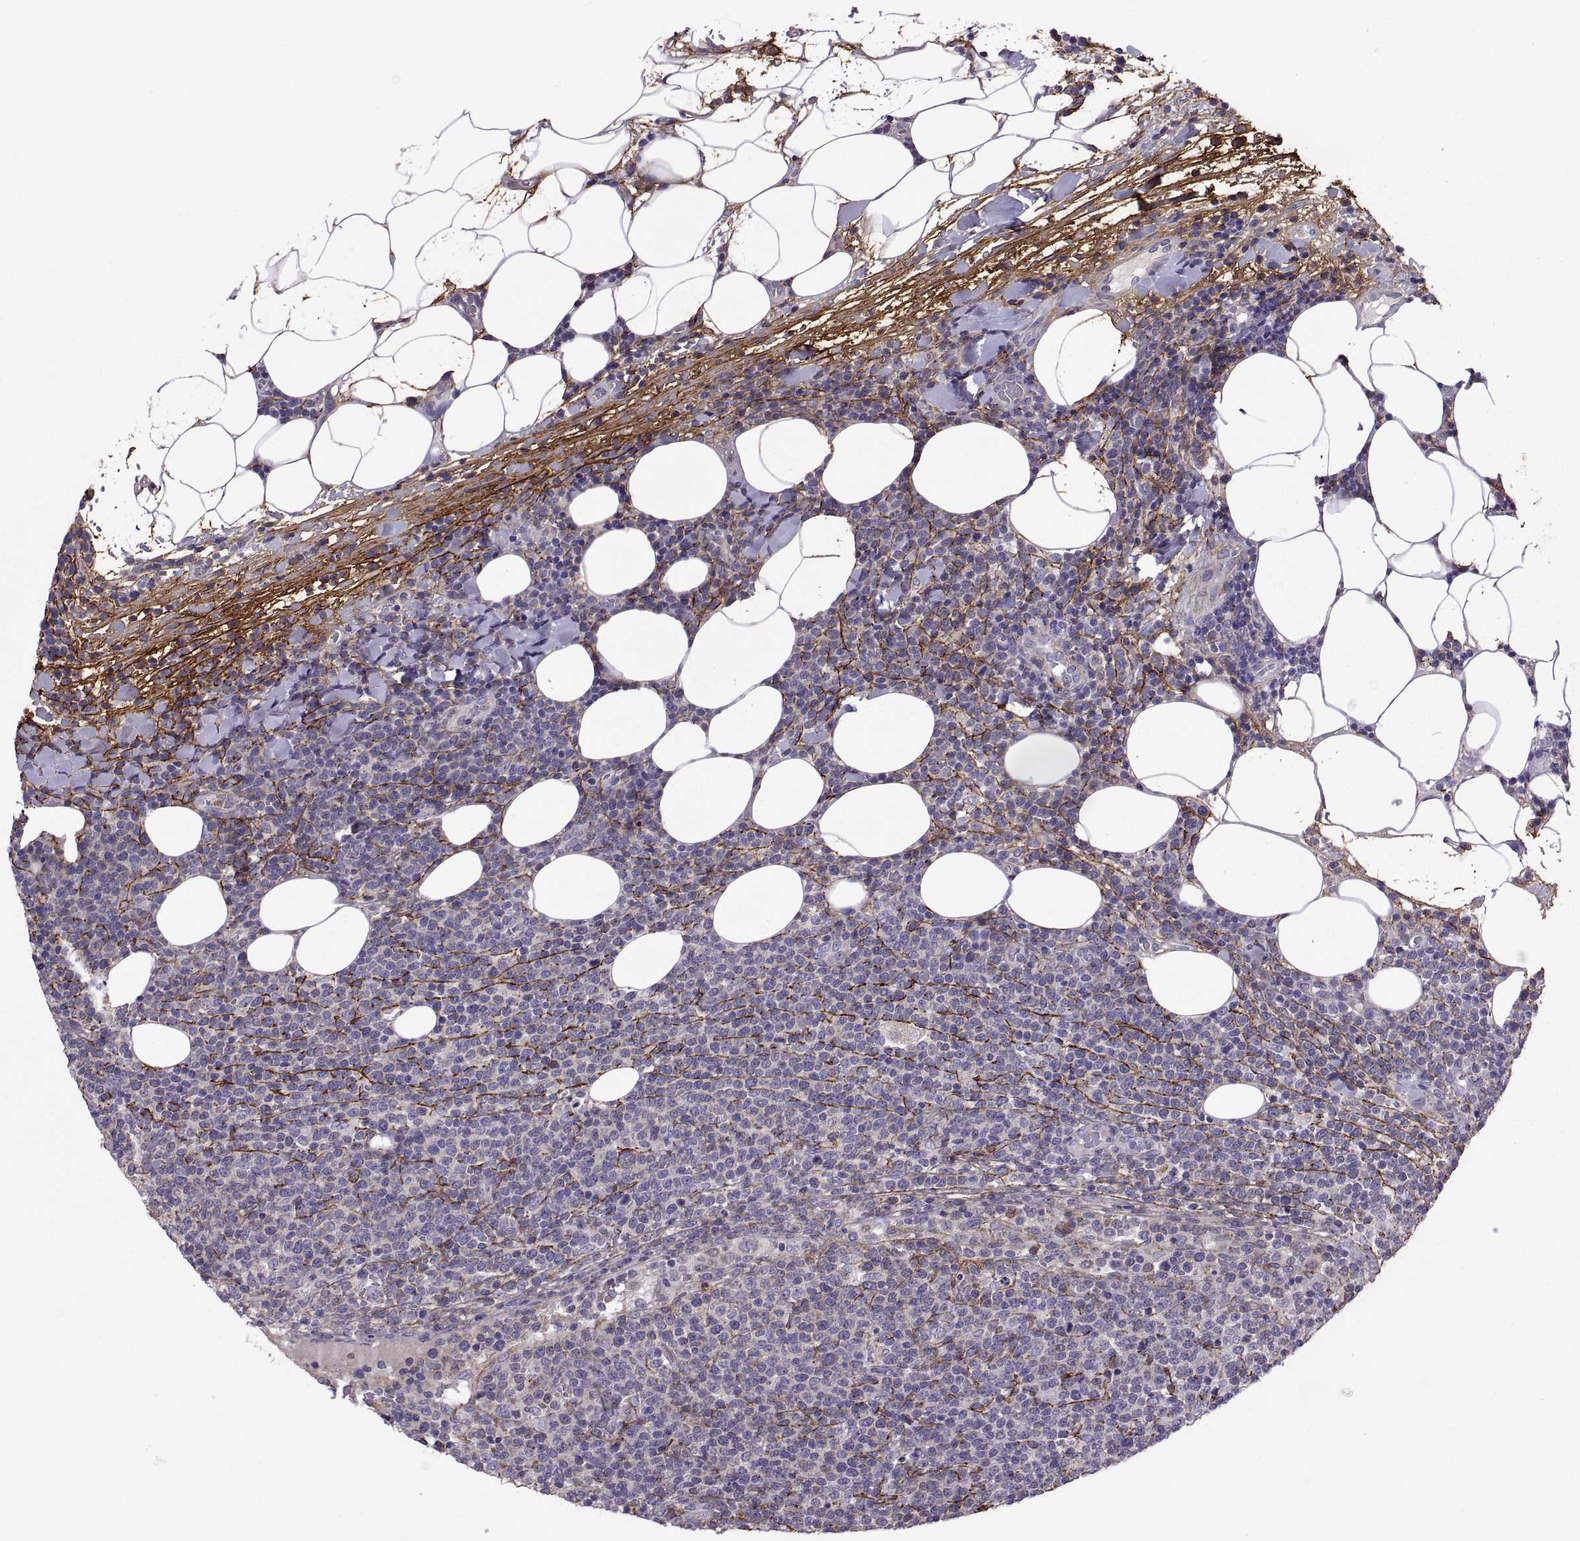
{"staining": {"intensity": "negative", "quantity": "none", "location": "none"}, "tissue": "lymphoma", "cell_type": "Tumor cells", "image_type": "cancer", "snomed": [{"axis": "morphology", "description": "Malignant lymphoma, non-Hodgkin's type, High grade"}, {"axis": "topography", "description": "Lymph node"}], "caption": "The image reveals no significant positivity in tumor cells of lymphoma. (DAB IHC visualized using brightfield microscopy, high magnification).", "gene": "EMILIN2", "patient": {"sex": "male", "age": 61}}